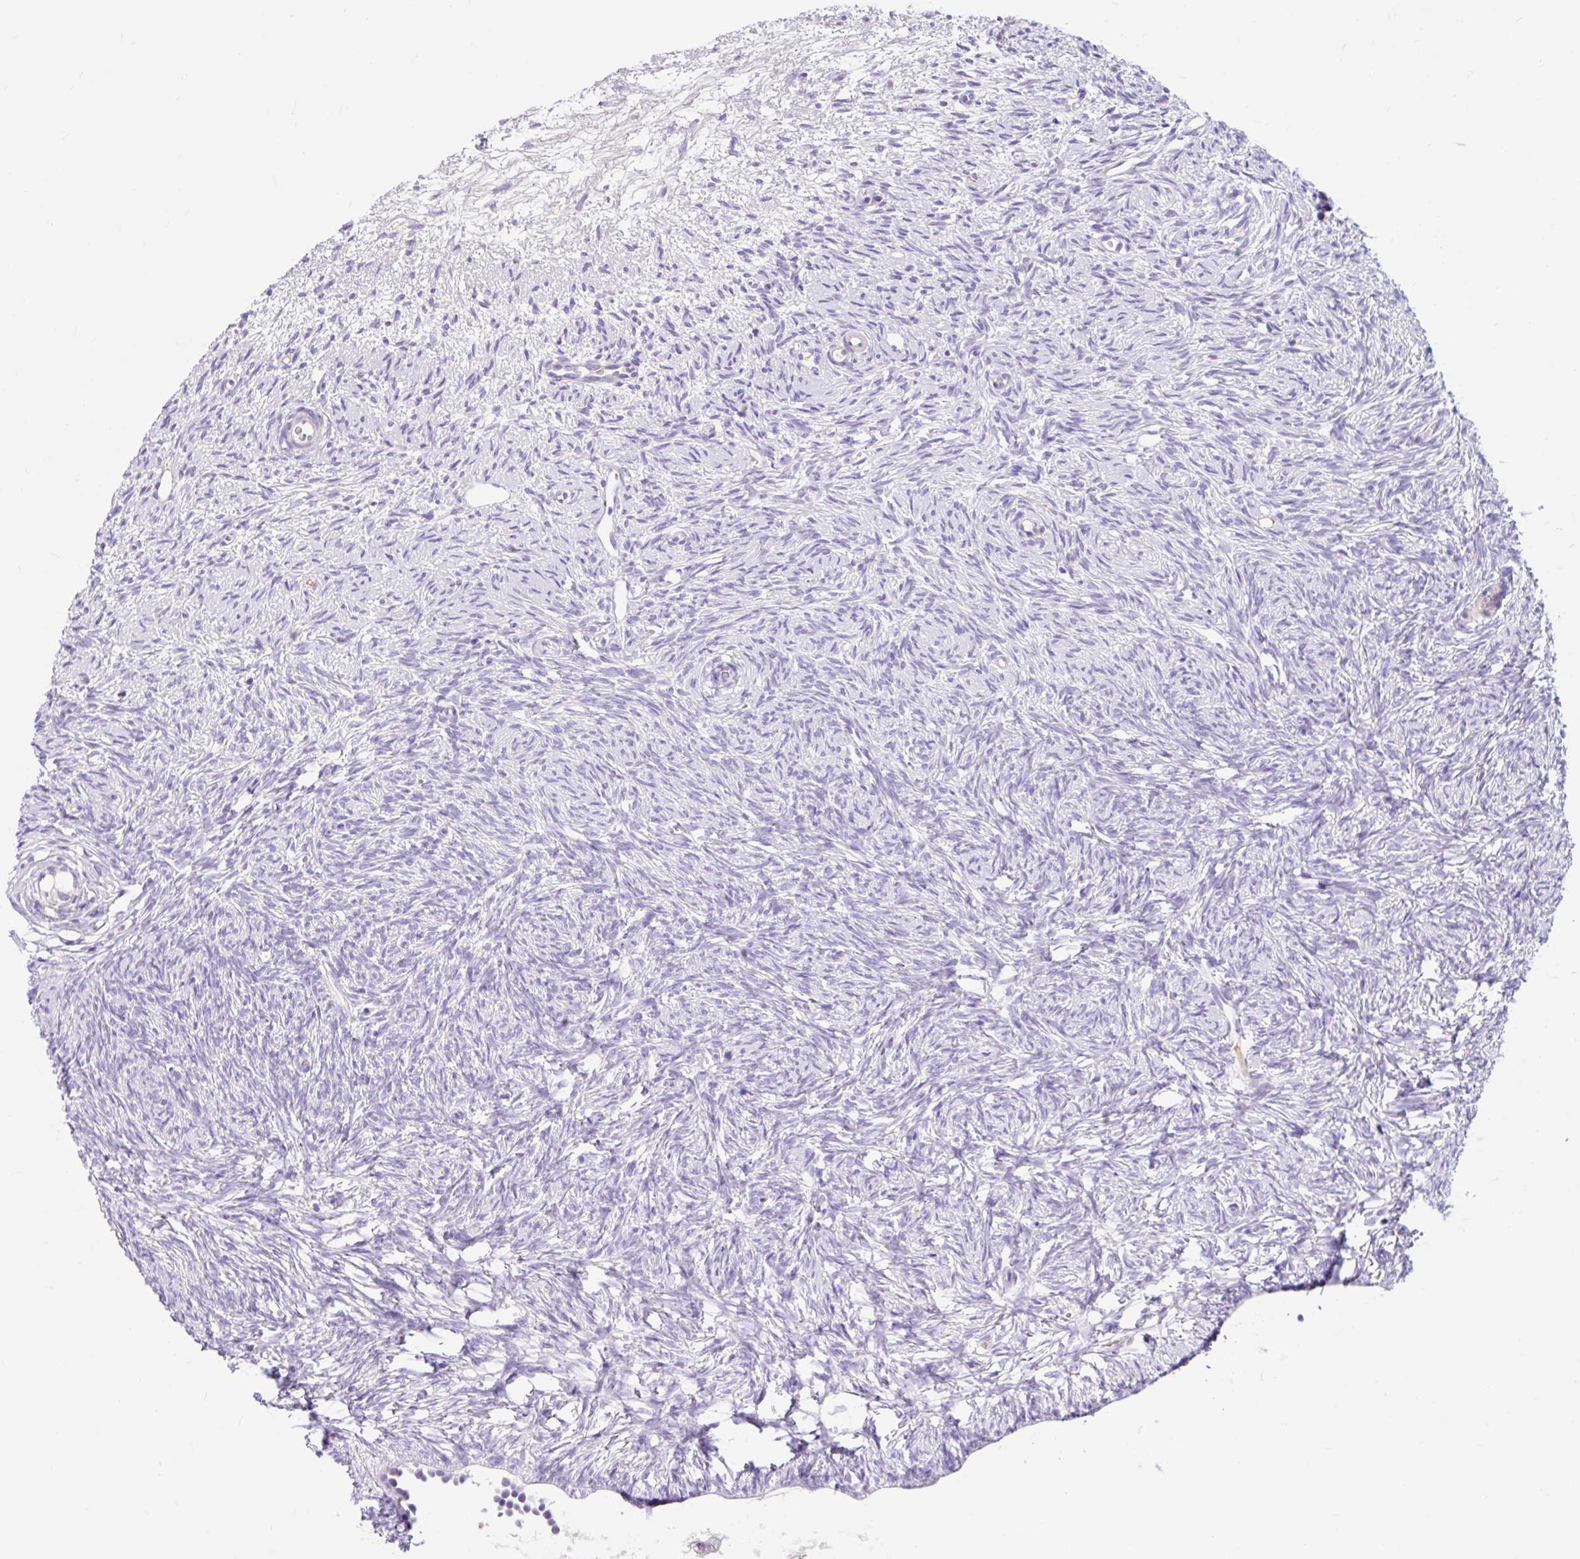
{"staining": {"intensity": "negative", "quantity": "none", "location": "none"}, "tissue": "ovary", "cell_type": "Ovarian stroma cells", "image_type": "normal", "snomed": [{"axis": "morphology", "description": "Normal tissue, NOS"}, {"axis": "topography", "description": "Ovary"}], "caption": "Immunohistochemistry (IHC) histopathology image of normal ovary: ovary stained with DAB (3,3'-diaminobenzidine) demonstrates no significant protein staining in ovarian stroma cells.", "gene": "SLC28A1", "patient": {"sex": "female", "age": 51}}